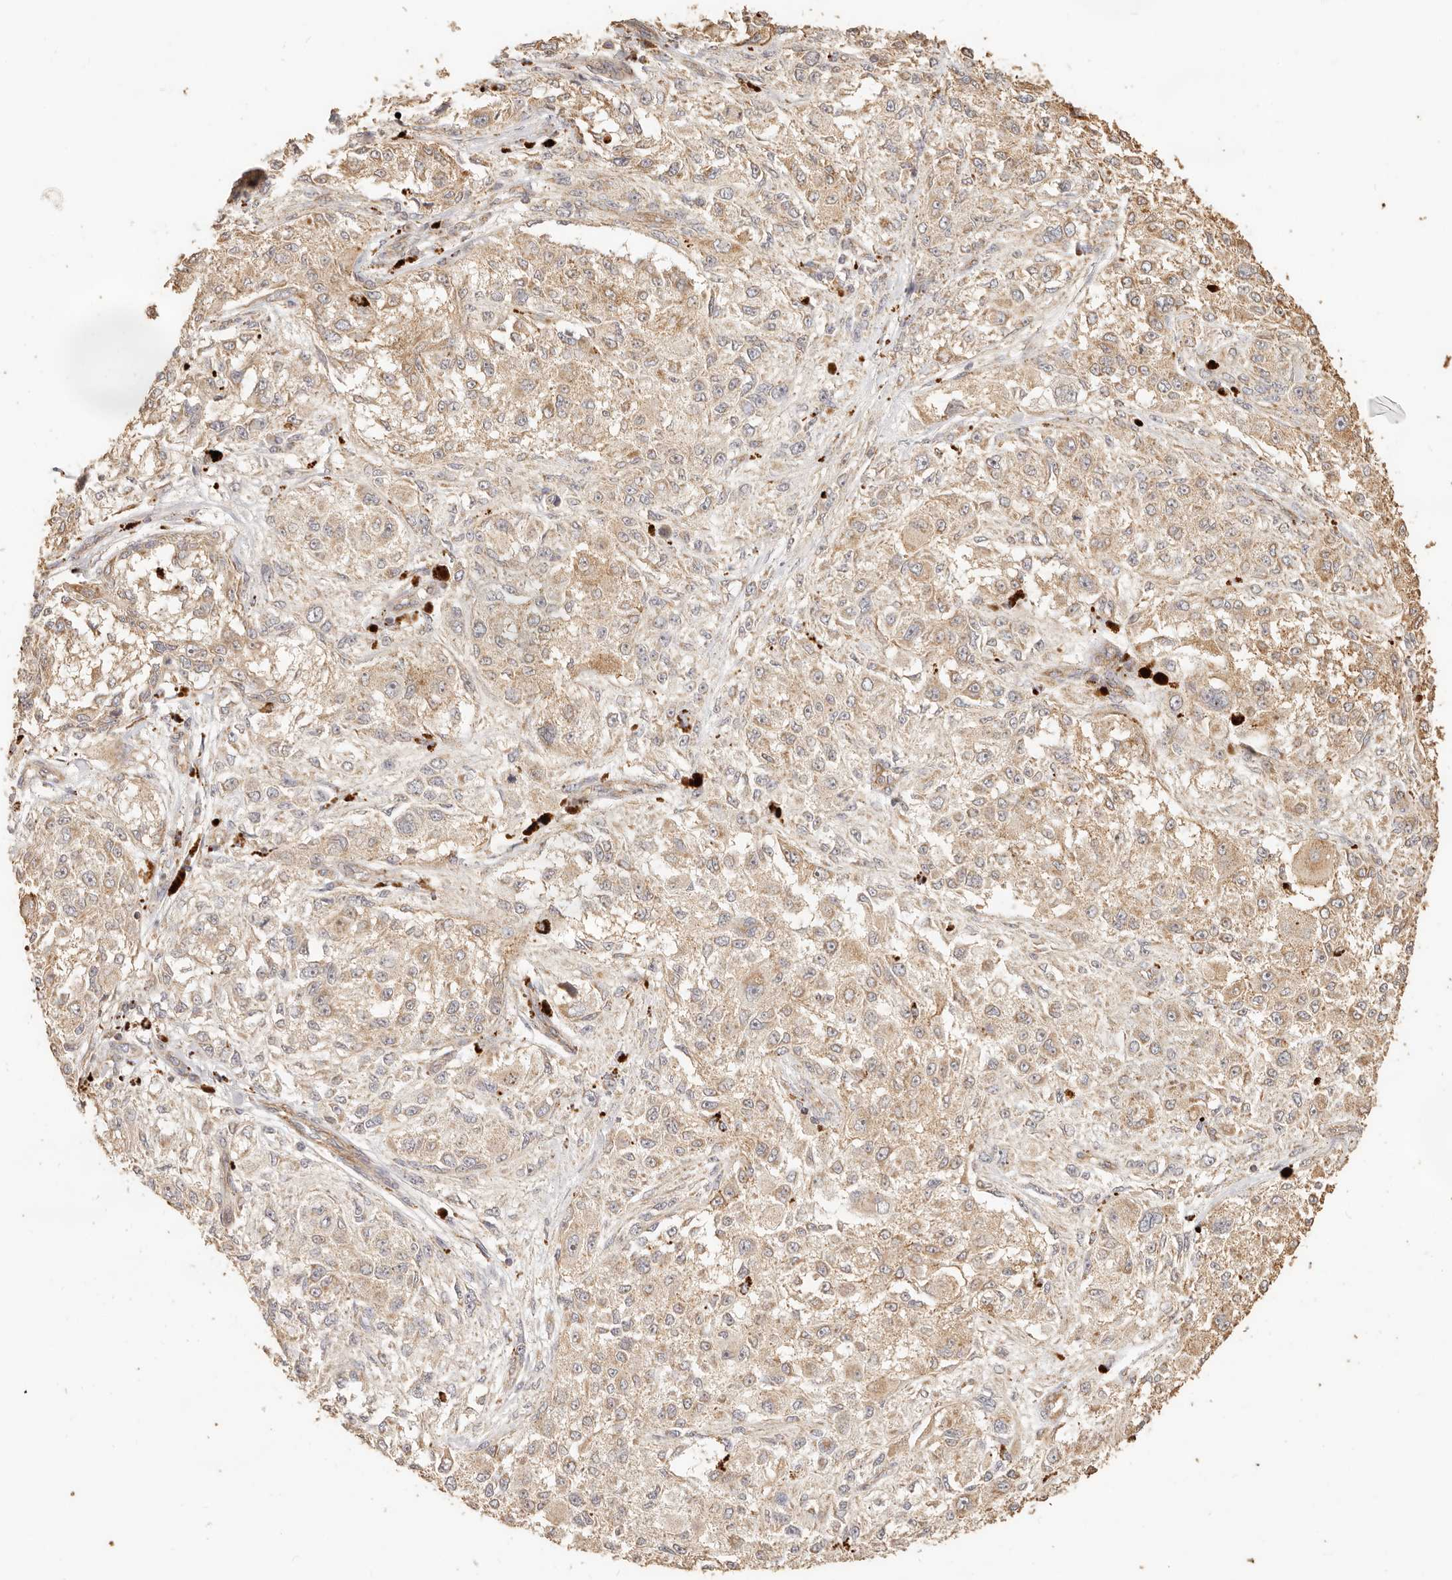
{"staining": {"intensity": "weak", "quantity": ">75%", "location": "cytoplasmic/membranous"}, "tissue": "melanoma", "cell_type": "Tumor cells", "image_type": "cancer", "snomed": [{"axis": "morphology", "description": "Necrosis, NOS"}, {"axis": "morphology", "description": "Malignant melanoma, NOS"}, {"axis": "topography", "description": "Skin"}], "caption": "Immunohistochemistry micrograph of neoplastic tissue: human melanoma stained using IHC reveals low levels of weak protein expression localized specifically in the cytoplasmic/membranous of tumor cells, appearing as a cytoplasmic/membranous brown color.", "gene": "PTPN22", "patient": {"sex": "female", "age": 87}}